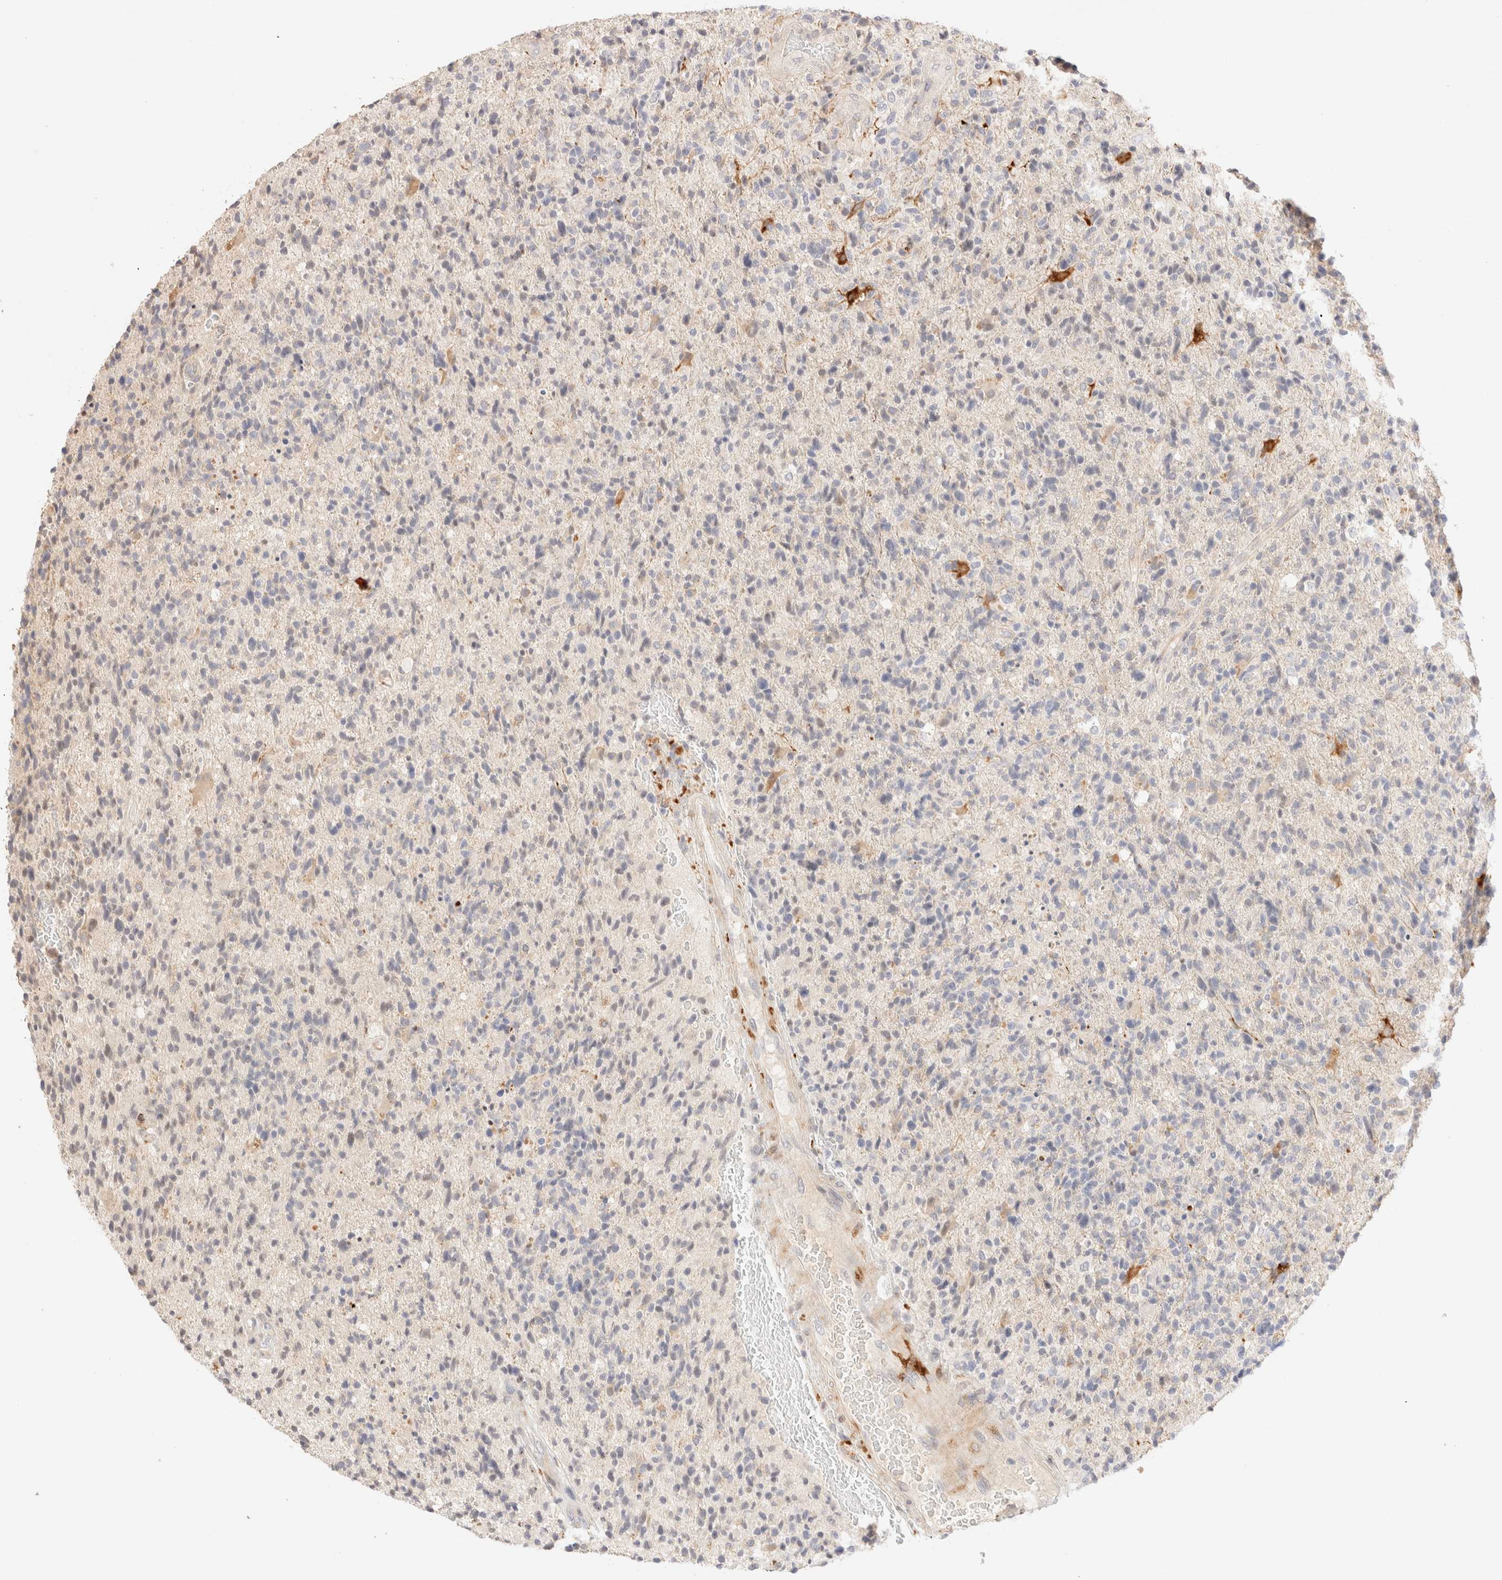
{"staining": {"intensity": "negative", "quantity": "none", "location": "none"}, "tissue": "glioma", "cell_type": "Tumor cells", "image_type": "cancer", "snomed": [{"axis": "morphology", "description": "Glioma, malignant, High grade"}, {"axis": "topography", "description": "Brain"}], "caption": "Immunohistochemical staining of high-grade glioma (malignant) shows no significant positivity in tumor cells.", "gene": "SNTB1", "patient": {"sex": "male", "age": 72}}